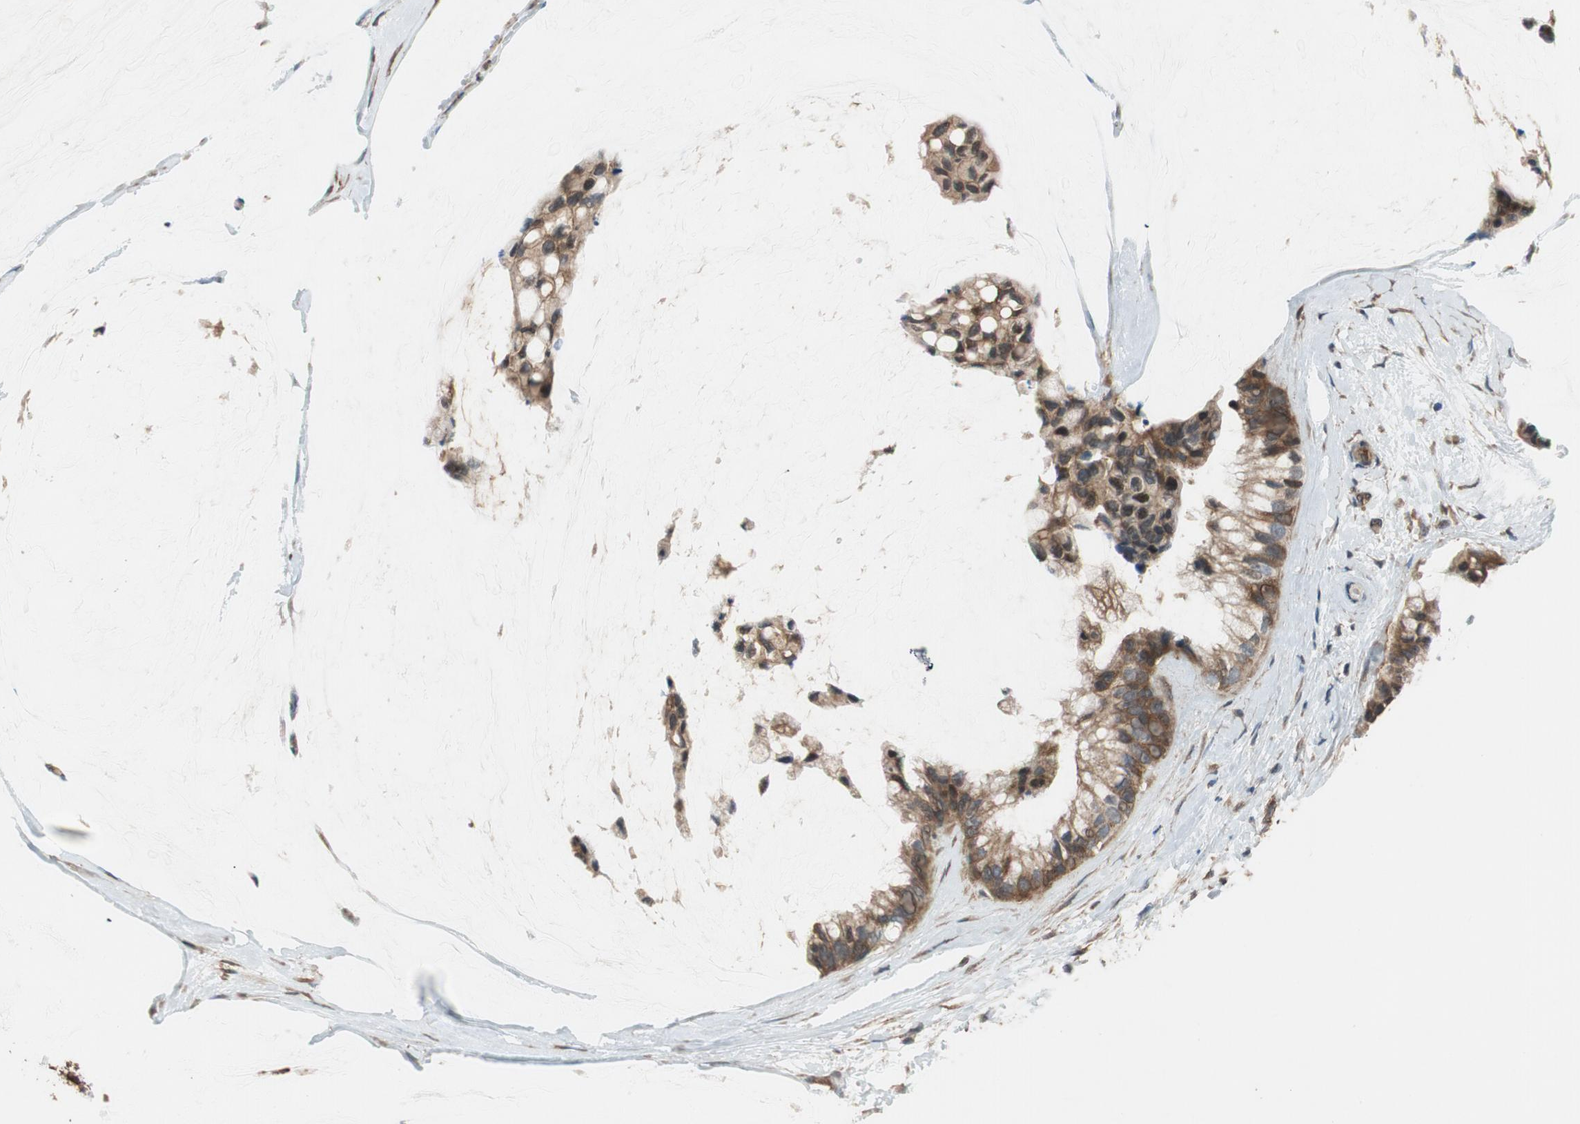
{"staining": {"intensity": "moderate", "quantity": ">75%", "location": "cytoplasmic/membranous"}, "tissue": "ovarian cancer", "cell_type": "Tumor cells", "image_type": "cancer", "snomed": [{"axis": "morphology", "description": "Cystadenocarcinoma, mucinous, NOS"}, {"axis": "topography", "description": "Ovary"}], "caption": "Immunohistochemical staining of human ovarian cancer (mucinous cystadenocarcinoma) demonstrates medium levels of moderate cytoplasmic/membranous expression in about >75% of tumor cells.", "gene": "MST1R", "patient": {"sex": "female", "age": 39}}